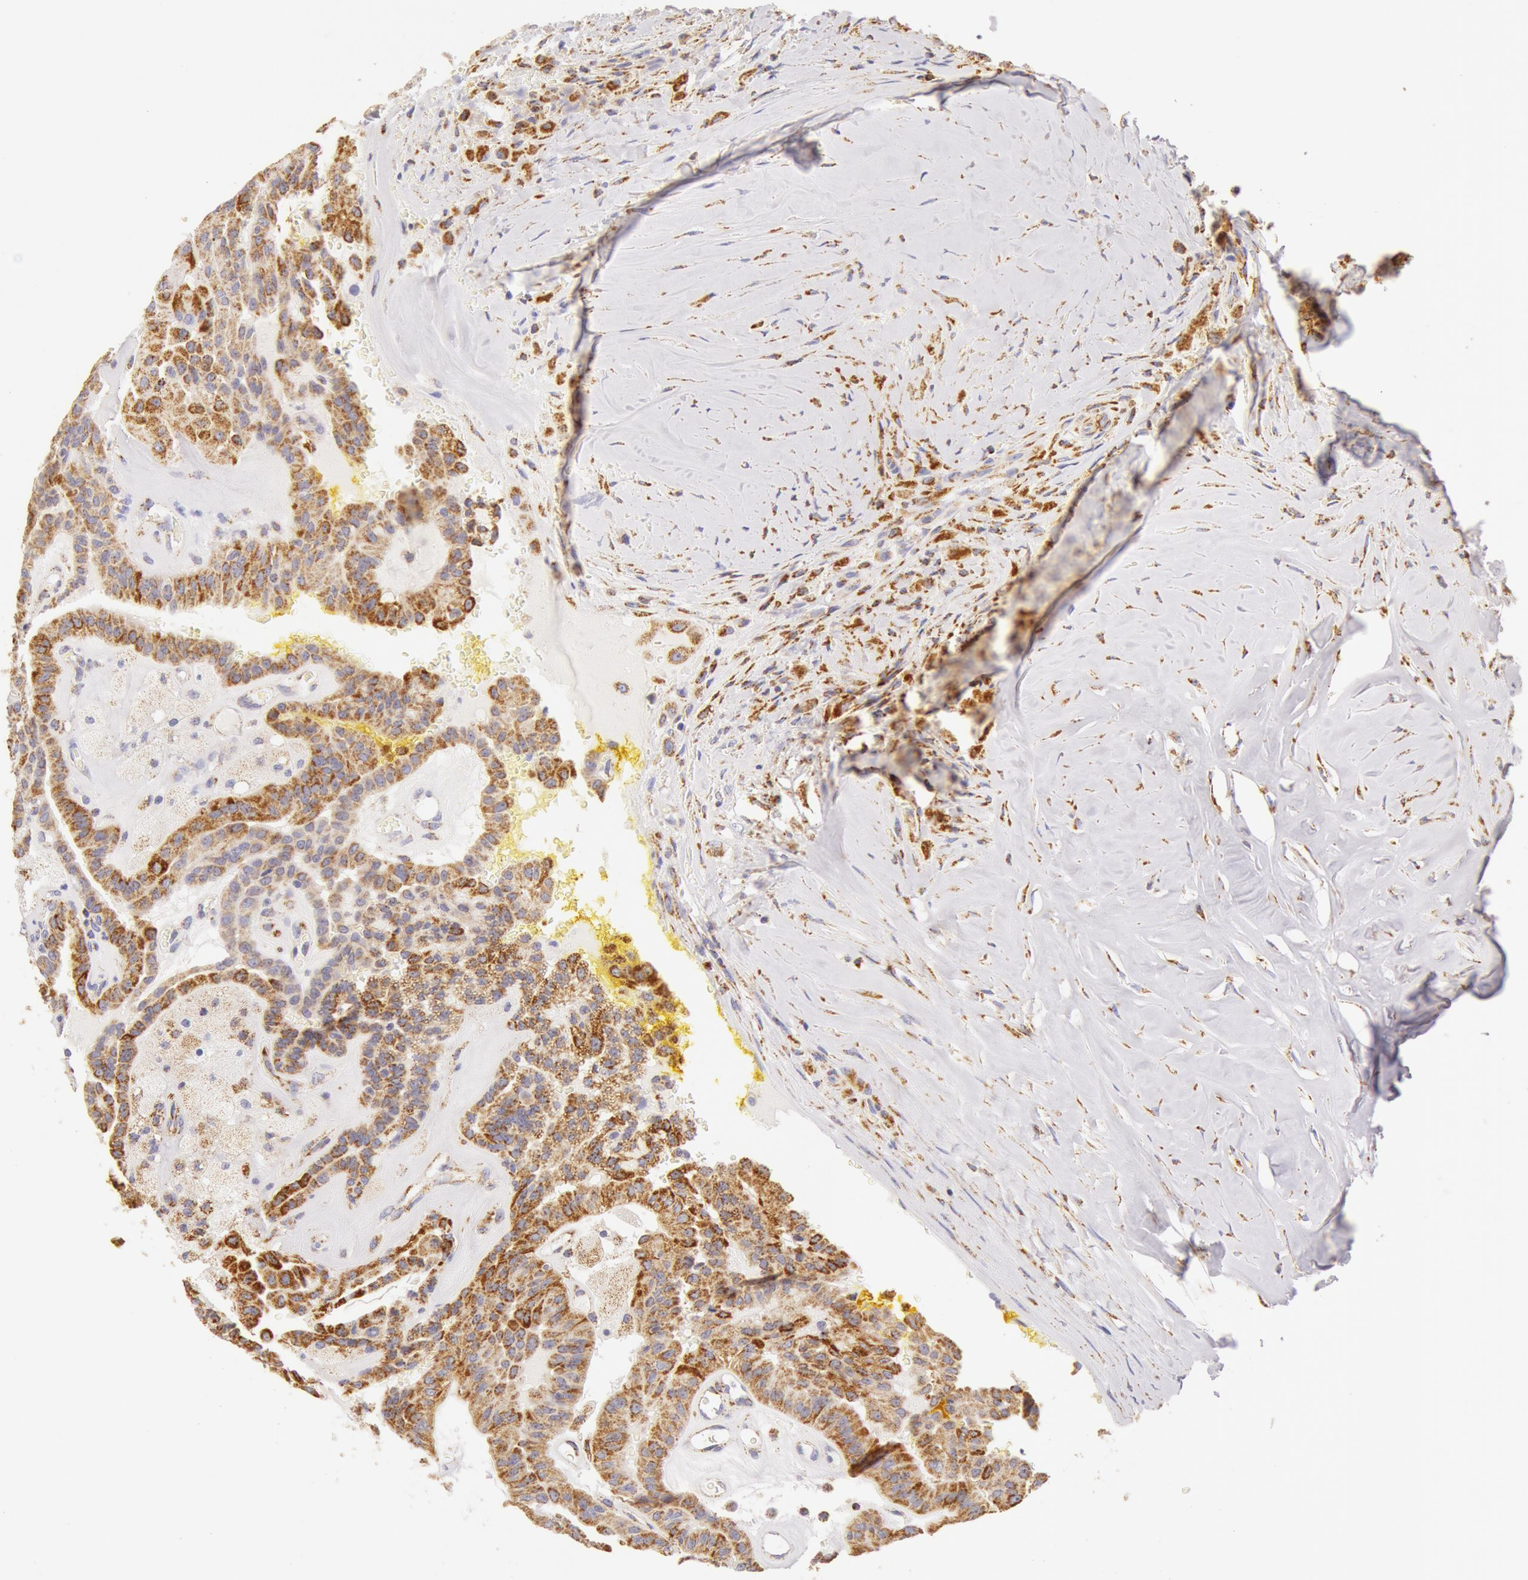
{"staining": {"intensity": "moderate", "quantity": "25%-75%", "location": "cytoplasmic/membranous"}, "tissue": "thyroid cancer", "cell_type": "Tumor cells", "image_type": "cancer", "snomed": [{"axis": "morphology", "description": "Papillary adenocarcinoma, NOS"}, {"axis": "topography", "description": "Thyroid gland"}], "caption": "Immunohistochemical staining of human thyroid papillary adenocarcinoma displays medium levels of moderate cytoplasmic/membranous protein staining in about 25%-75% of tumor cells. The protein of interest is stained brown, and the nuclei are stained in blue (DAB IHC with brightfield microscopy, high magnification).", "gene": "ATP5F1B", "patient": {"sex": "male", "age": 87}}